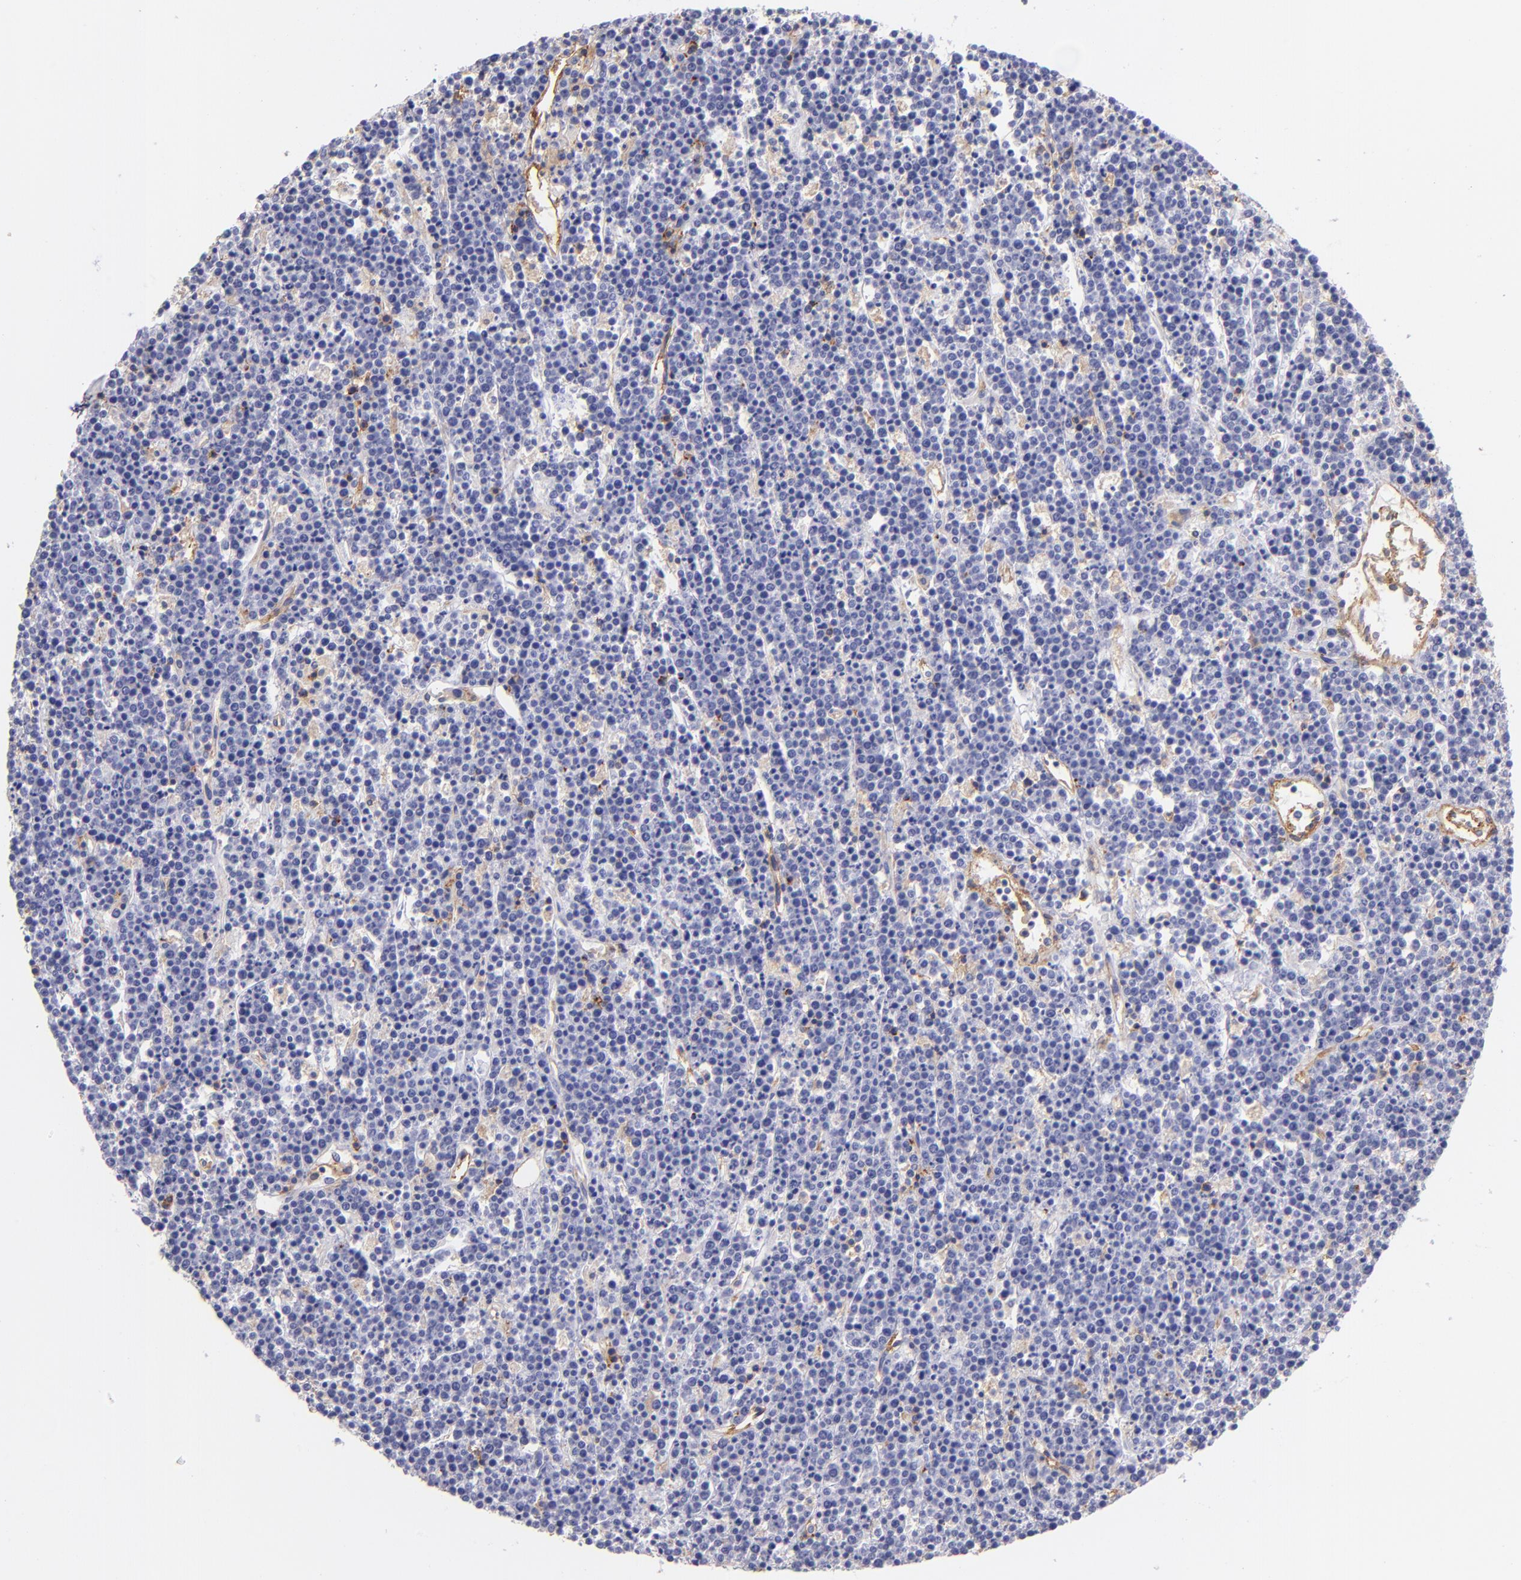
{"staining": {"intensity": "negative", "quantity": "none", "location": "none"}, "tissue": "lymphoma", "cell_type": "Tumor cells", "image_type": "cancer", "snomed": [{"axis": "morphology", "description": "Malignant lymphoma, non-Hodgkin's type, High grade"}, {"axis": "topography", "description": "Ovary"}], "caption": "DAB (3,3'-diaminobenzidine) immunohistochemical staining of lymphoma displays no significant expression in tumor cells.", "gene": "ENTPD1", "patient": {"sex": "female", "age": 56}}